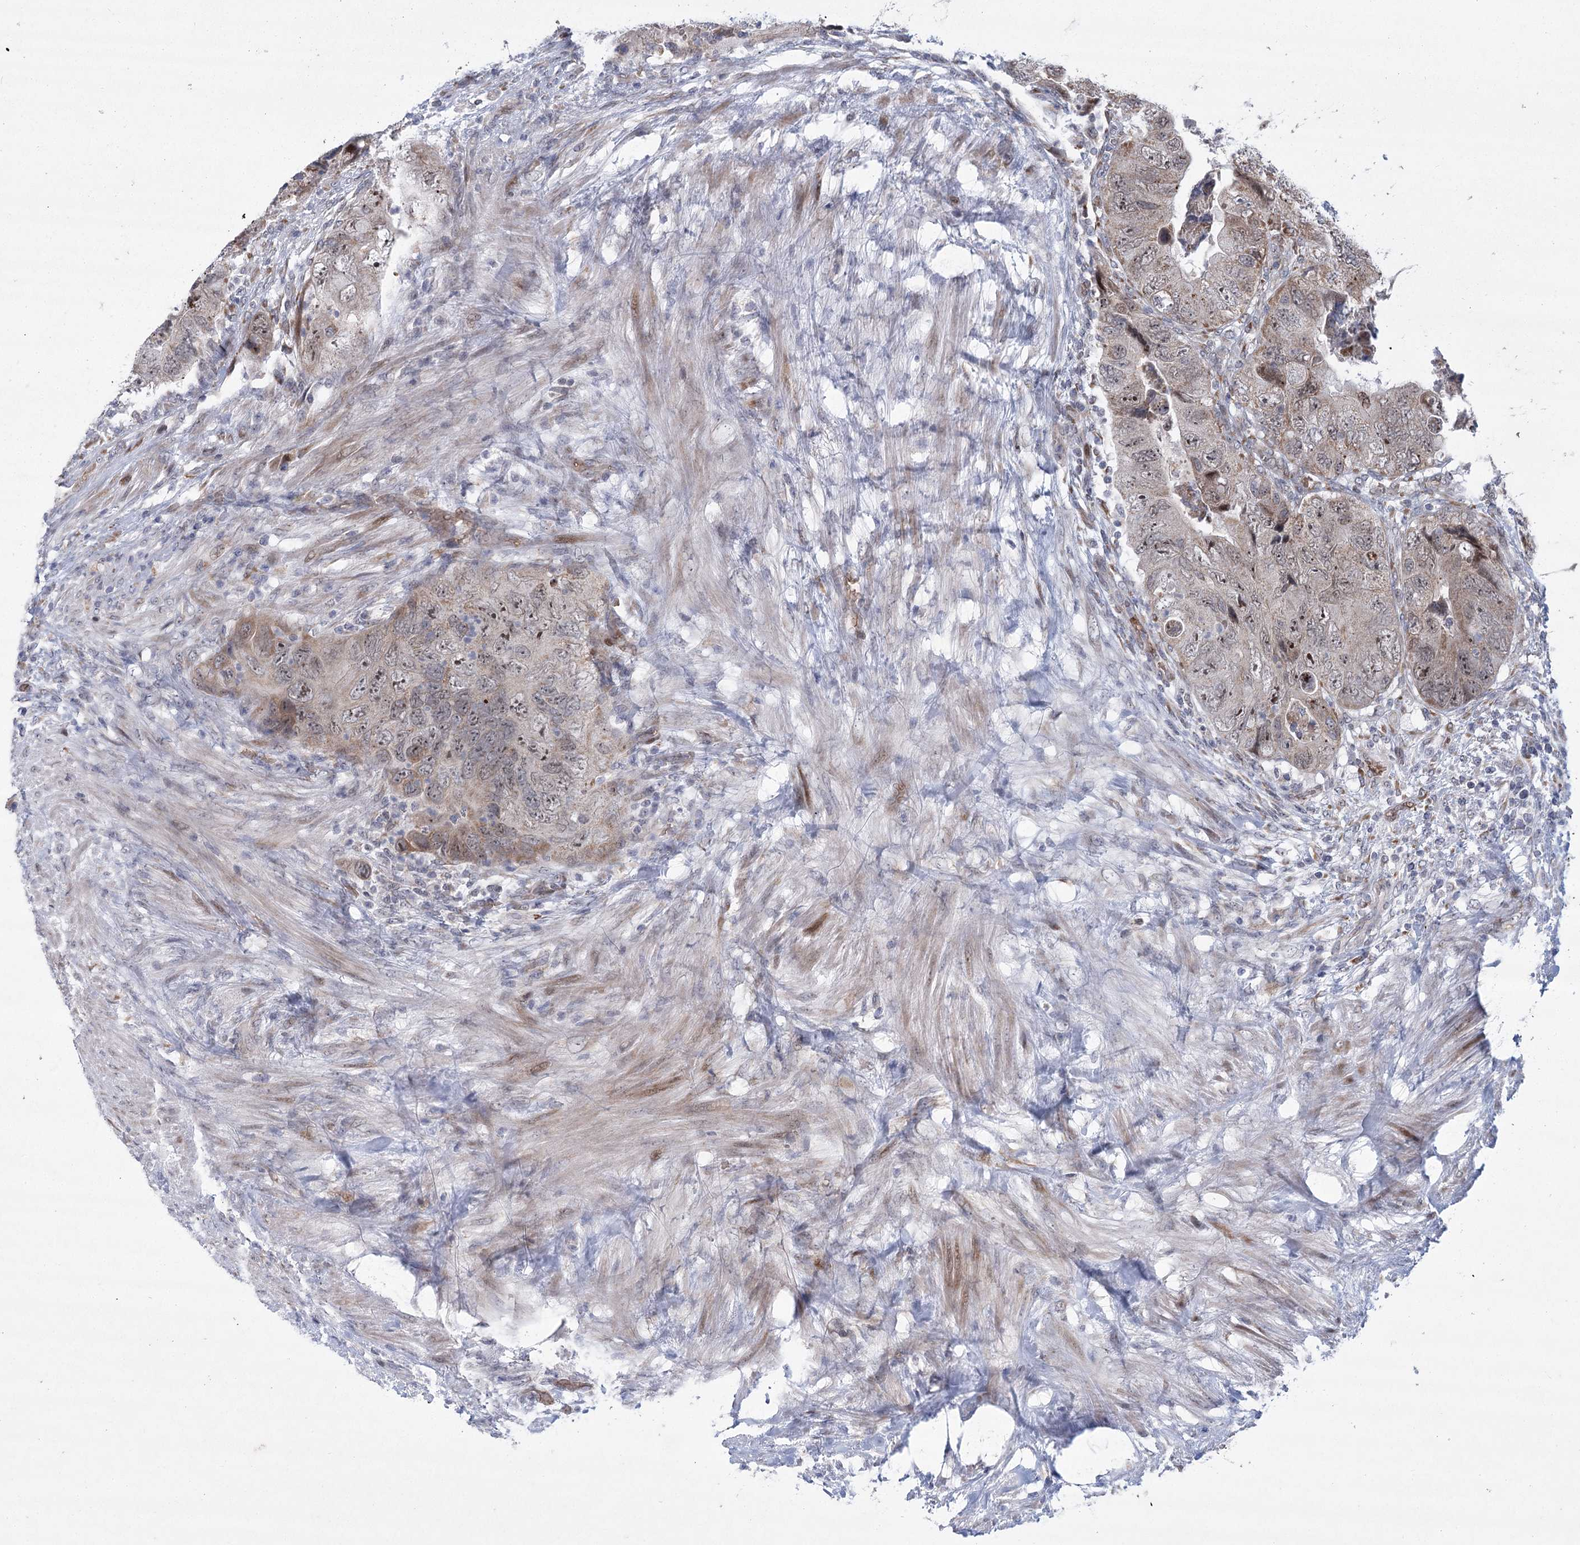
{"staining": {"intensity": "moderate", "quantity": "25%-75%", "location": "cytoplasmic/membranous"}, "tissue": "colorectal cancer", "cell_type": "Tumor cells", "image_type": "cancer", "snomed": [{"axis": "morphology", "description": "Adenocarcinoma, NOS"}, {"axis": "topography", "description": "Rectum"}], "caption": "Protein expression by IHC reveals moderate cytoplasmic/membranous staining in about 25%-75% of tumor cells in colorectal cancer (adenocarcinoma).", "gene": "NSMCE4A", "patient": {"sex": "male", "age": 63}}